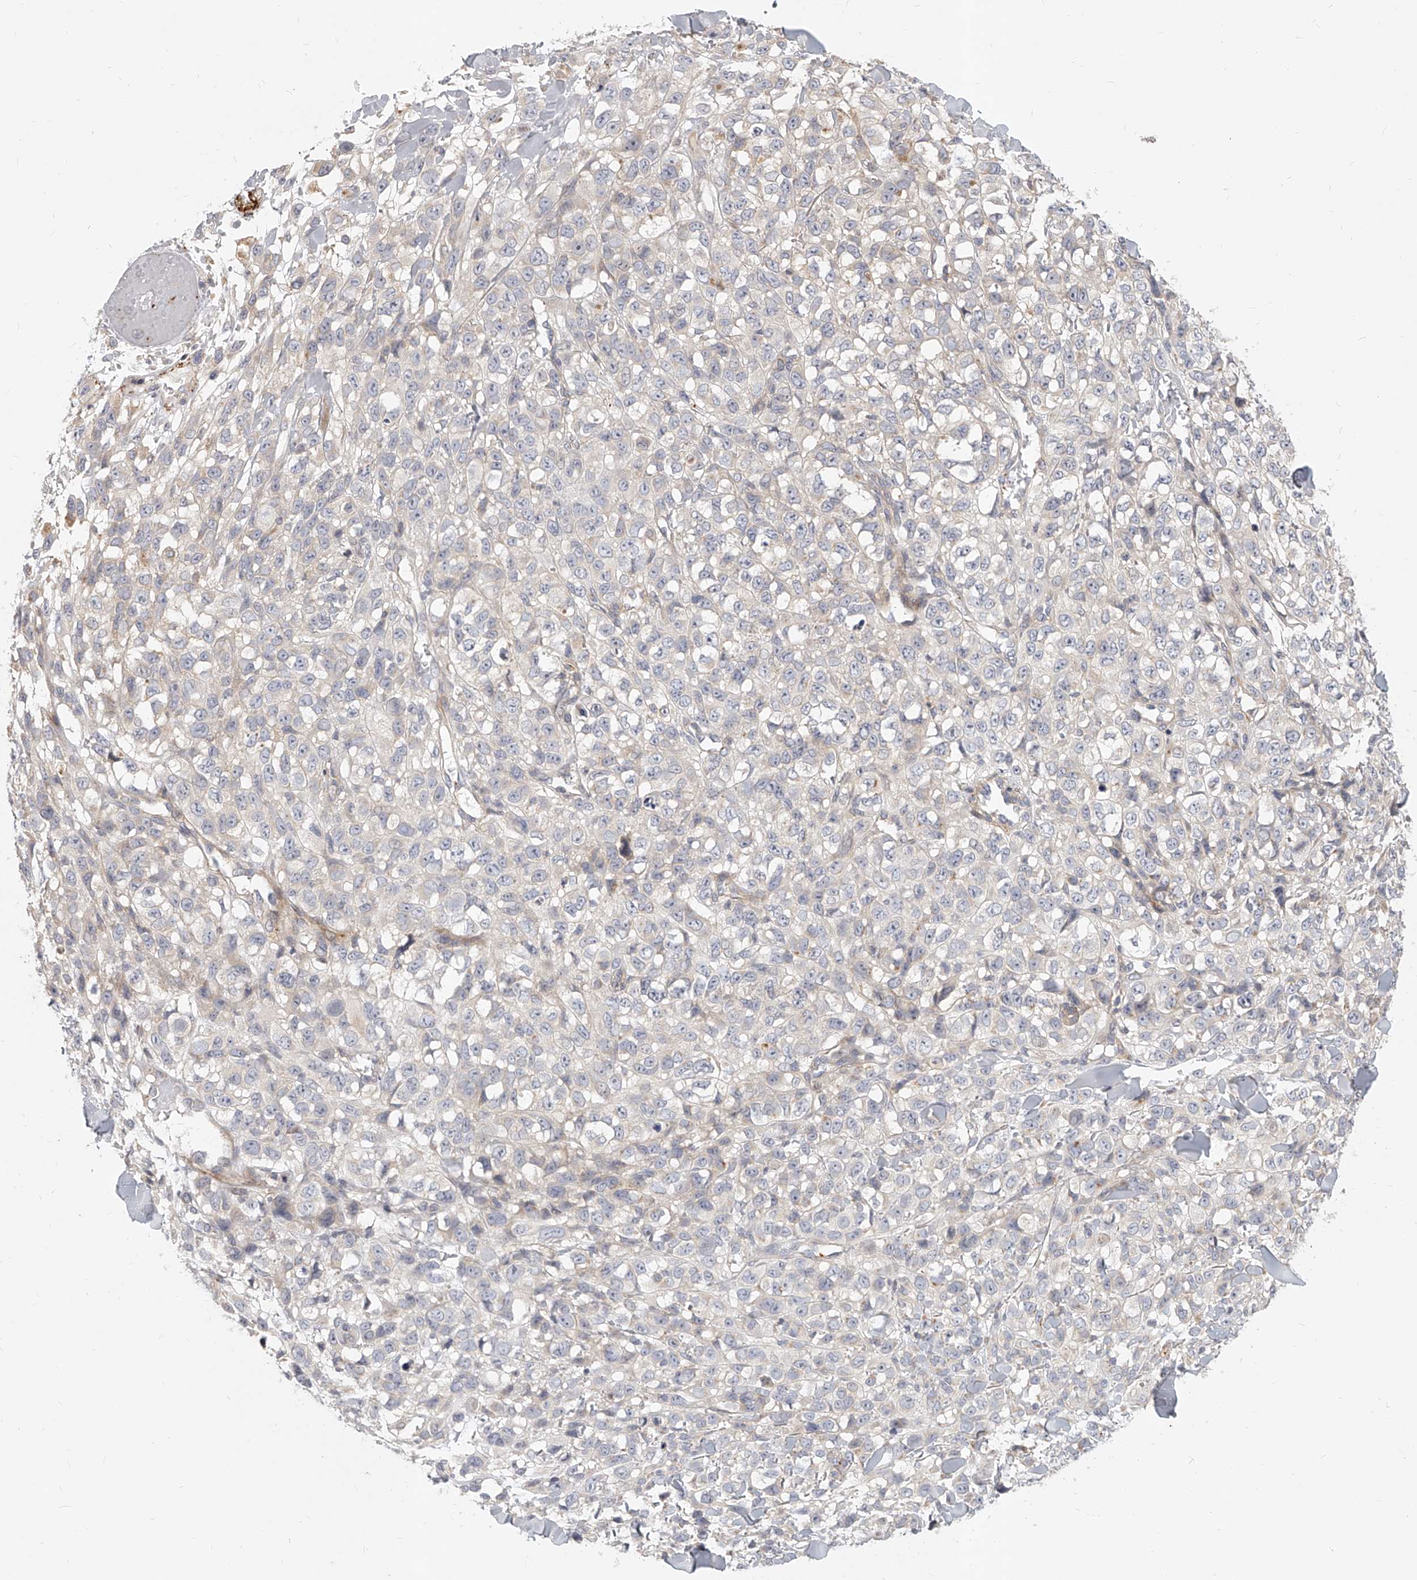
{"staining": {"intensity": "negative", "quantity": "none", "location": "none"}, "tissue": "melanoma", "cell_type": "Tumor cells", "image_type": "cancer", "snomed": [{"axis": "morphology", "description": "Malignant melanoma, Metastatic site"}, {"axis": "topography", "description": "Skin"}], "caption": "There is no significant expression in tumor cells of melanoma.", "gene": "SLC37A1", "patient": {"sex": "female", "age": 72}}